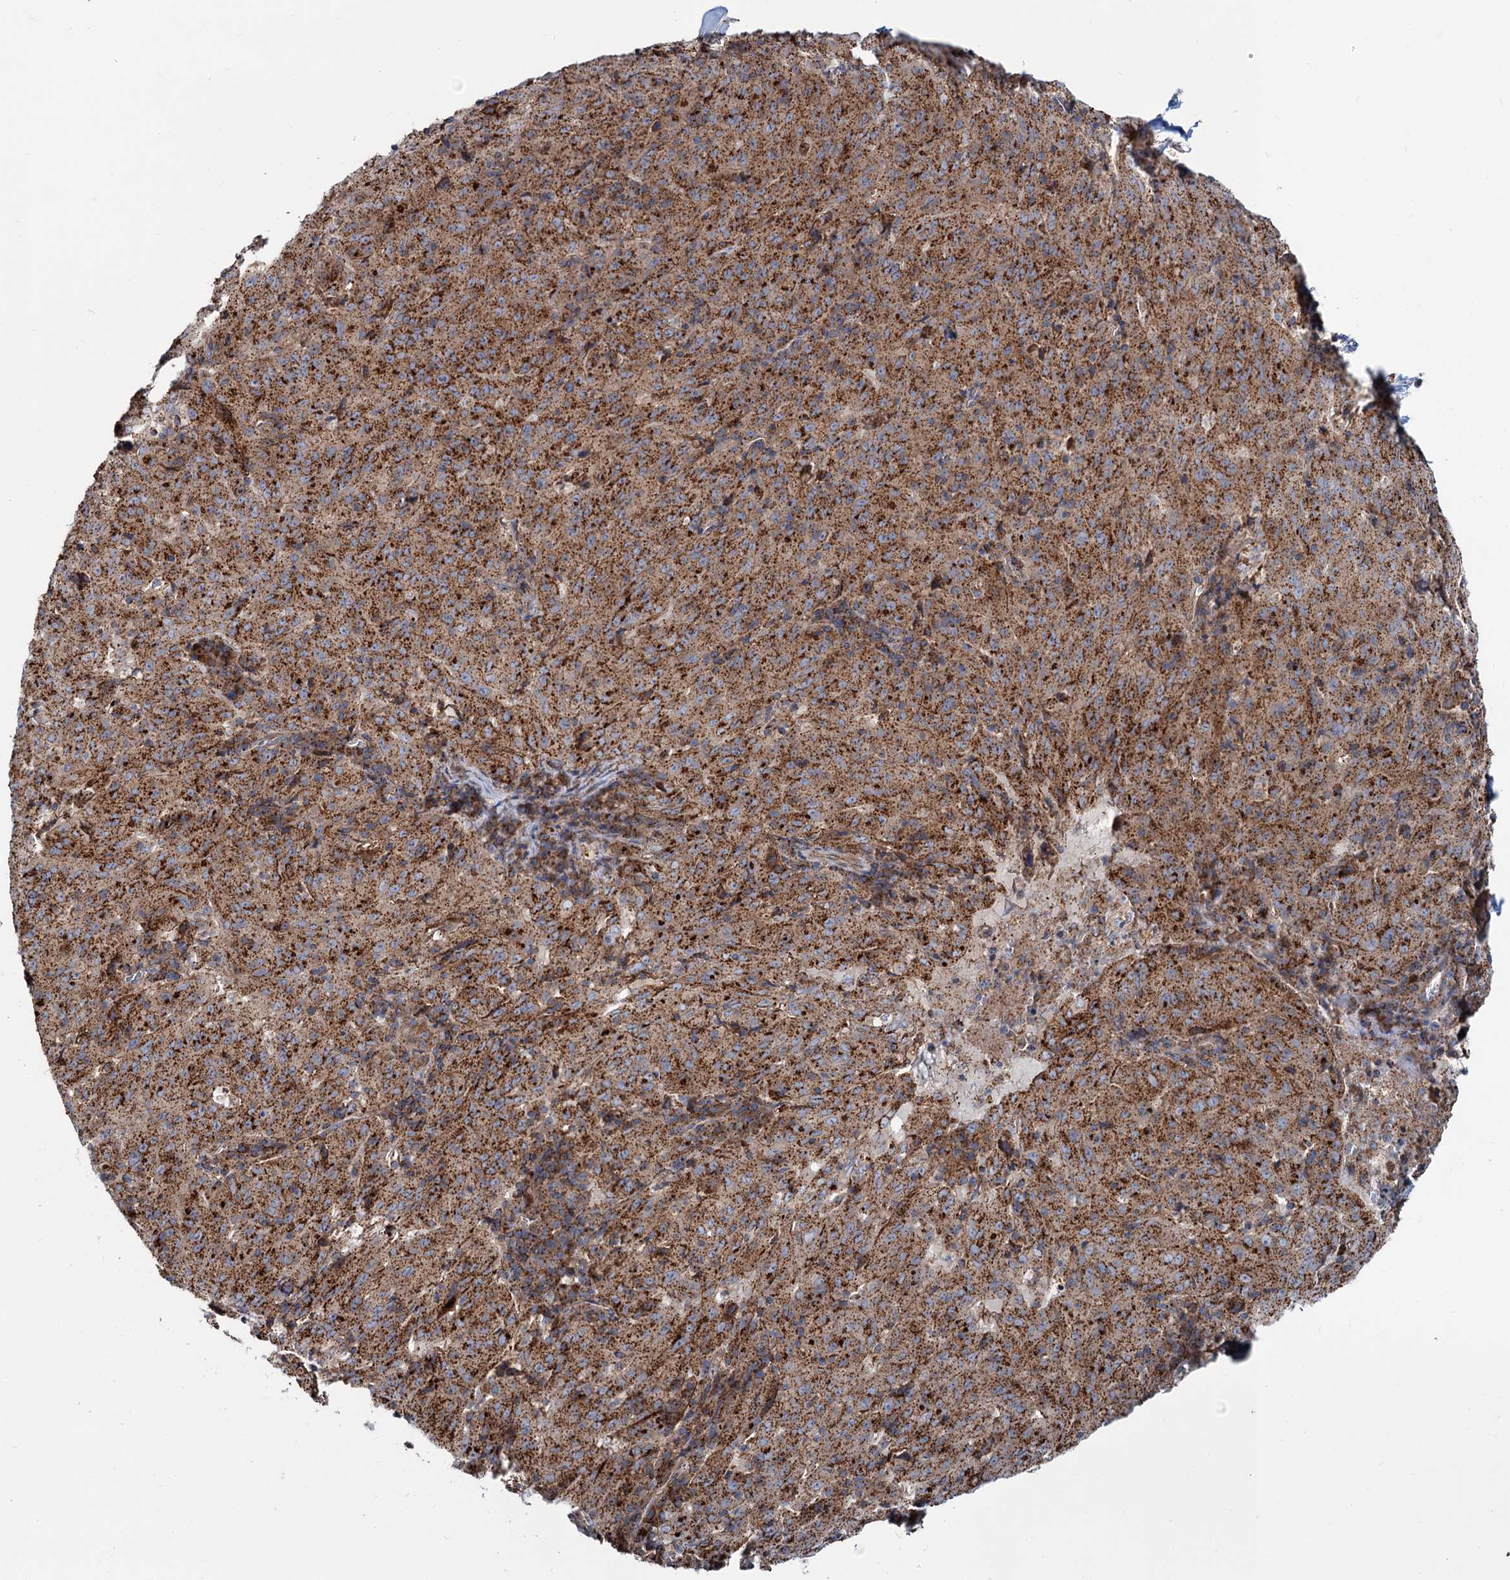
{"staining": {"intensity": "moderate", "quantity": ">75%", "location": "cytoplasmic/membranous"}, "tissue": "pancreatic cancer", "cell_type": "Tumor cells", "image_type": "cancer", "snomed": [{"axis": "morphology", "description": "Adenocarcinoma, NOS"}, {"axis": "topography", "description": "Pancreas"}], "caption": "Adenocarcinoma (pancreatic) stained with immunohistochemistry (IHC) reveals moderate cytoplasmic/membranous staining in about >75% of tumor cells.", "gene": "PSEN1", "patient": {"sex": "male", "age": 63}}